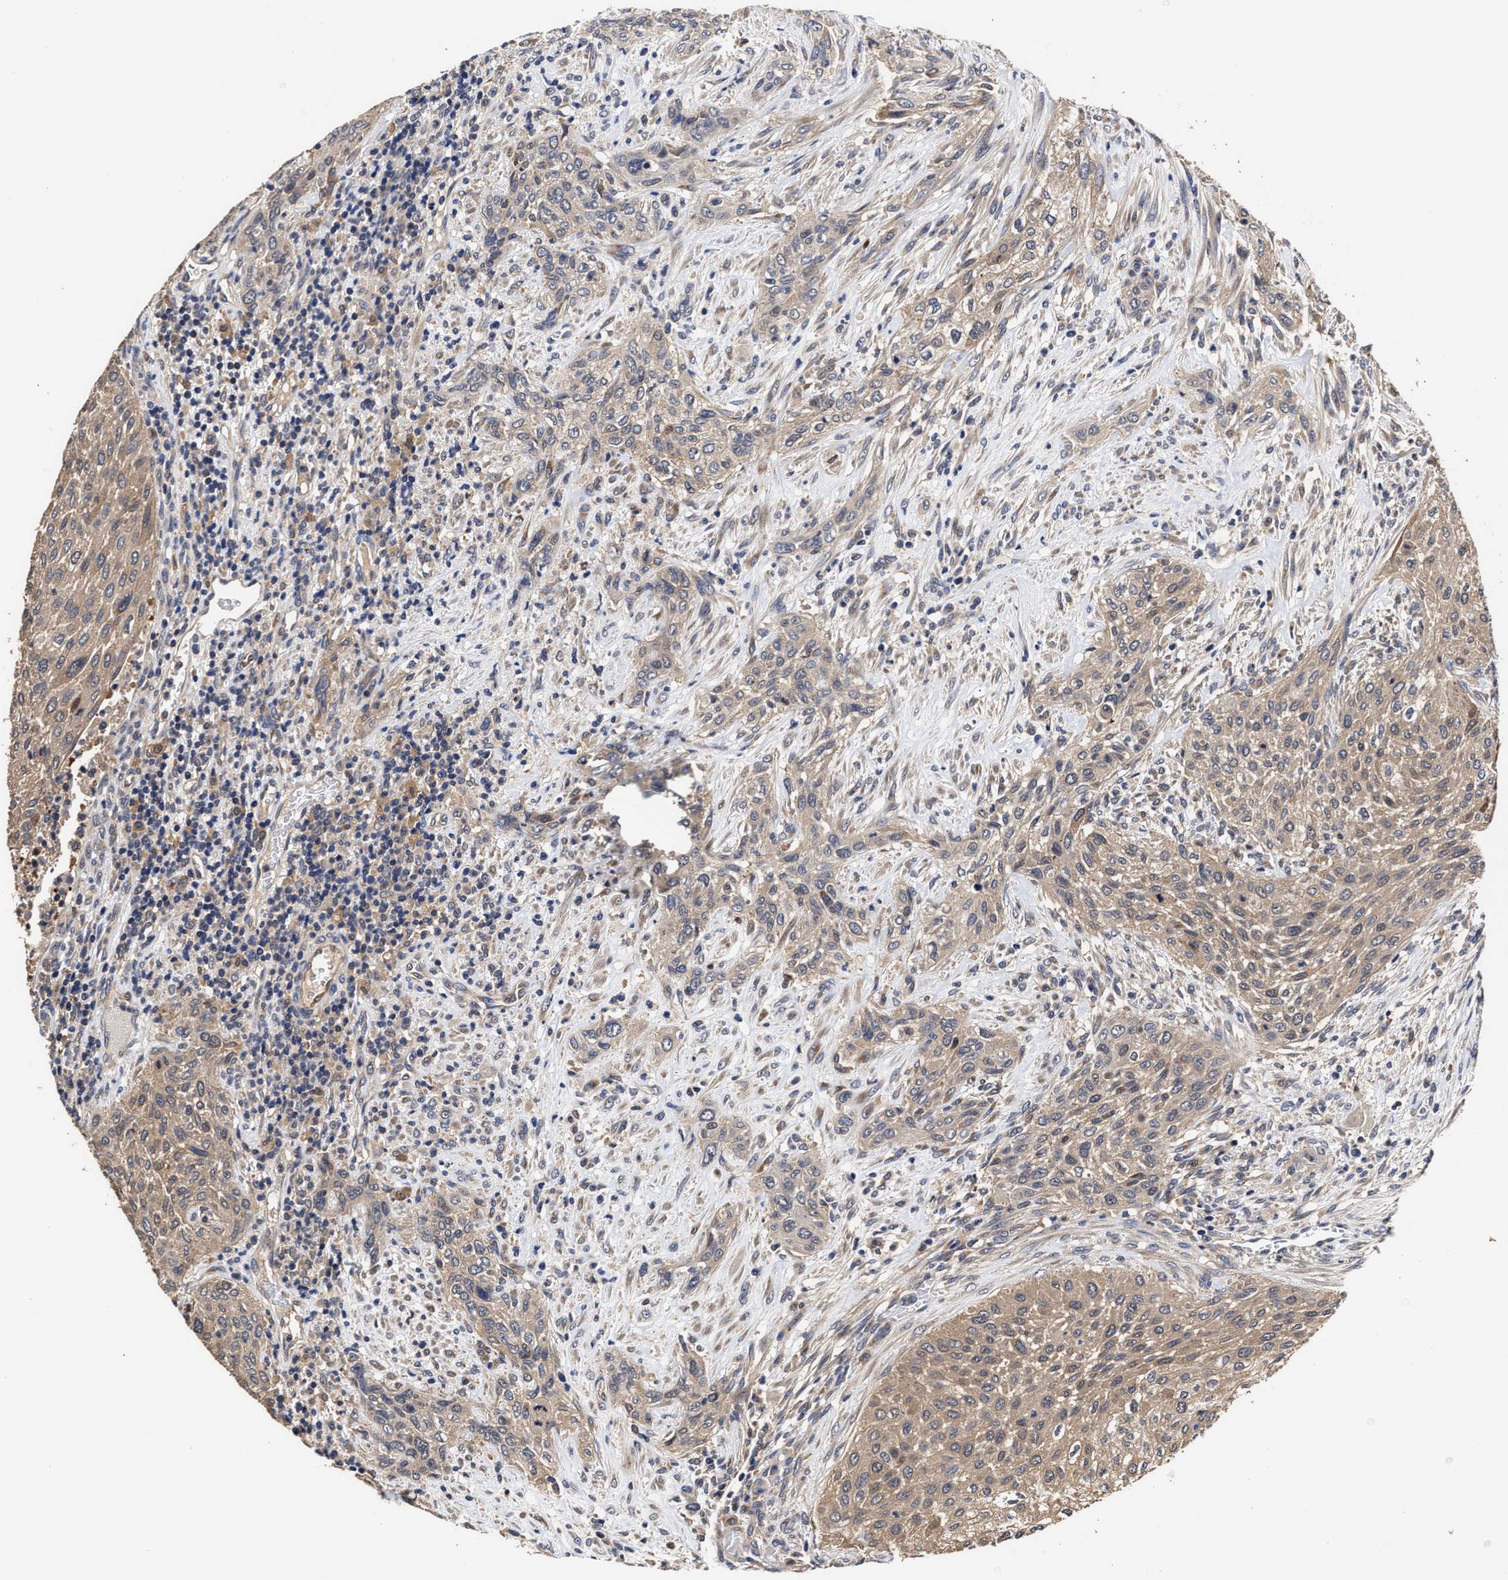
{"staining": {"intensity": "moderate", "quantity": ">75%", "location": "cytoplasmic/membranous"}, "tissue": "urothelial cancer", "cell_type": "Tumor cells", "image_type": "cancer", "snomed": [{"axis": "morphology", "description": "Urothelial carcinoma, Low grade"}, {"axis": "morphology", "description": "Urothelial carcinoma, High grade"}, {"axis": "topography", "description": "Urinary bladder"}], "caption": "DAB immunohistochemical staining of urothelial carcinoma (low-grade) shows moderate cytoplasmic/membranous protein expression in about >75% of tumor cells. The staining was performed using DAB to visualize the protein expression in brown, while the nuclei were stained in blue with hematoxylin (Magnification: 20x).", "gene": "SOCS5", "patient": {"sex": "male", "age": 35}}